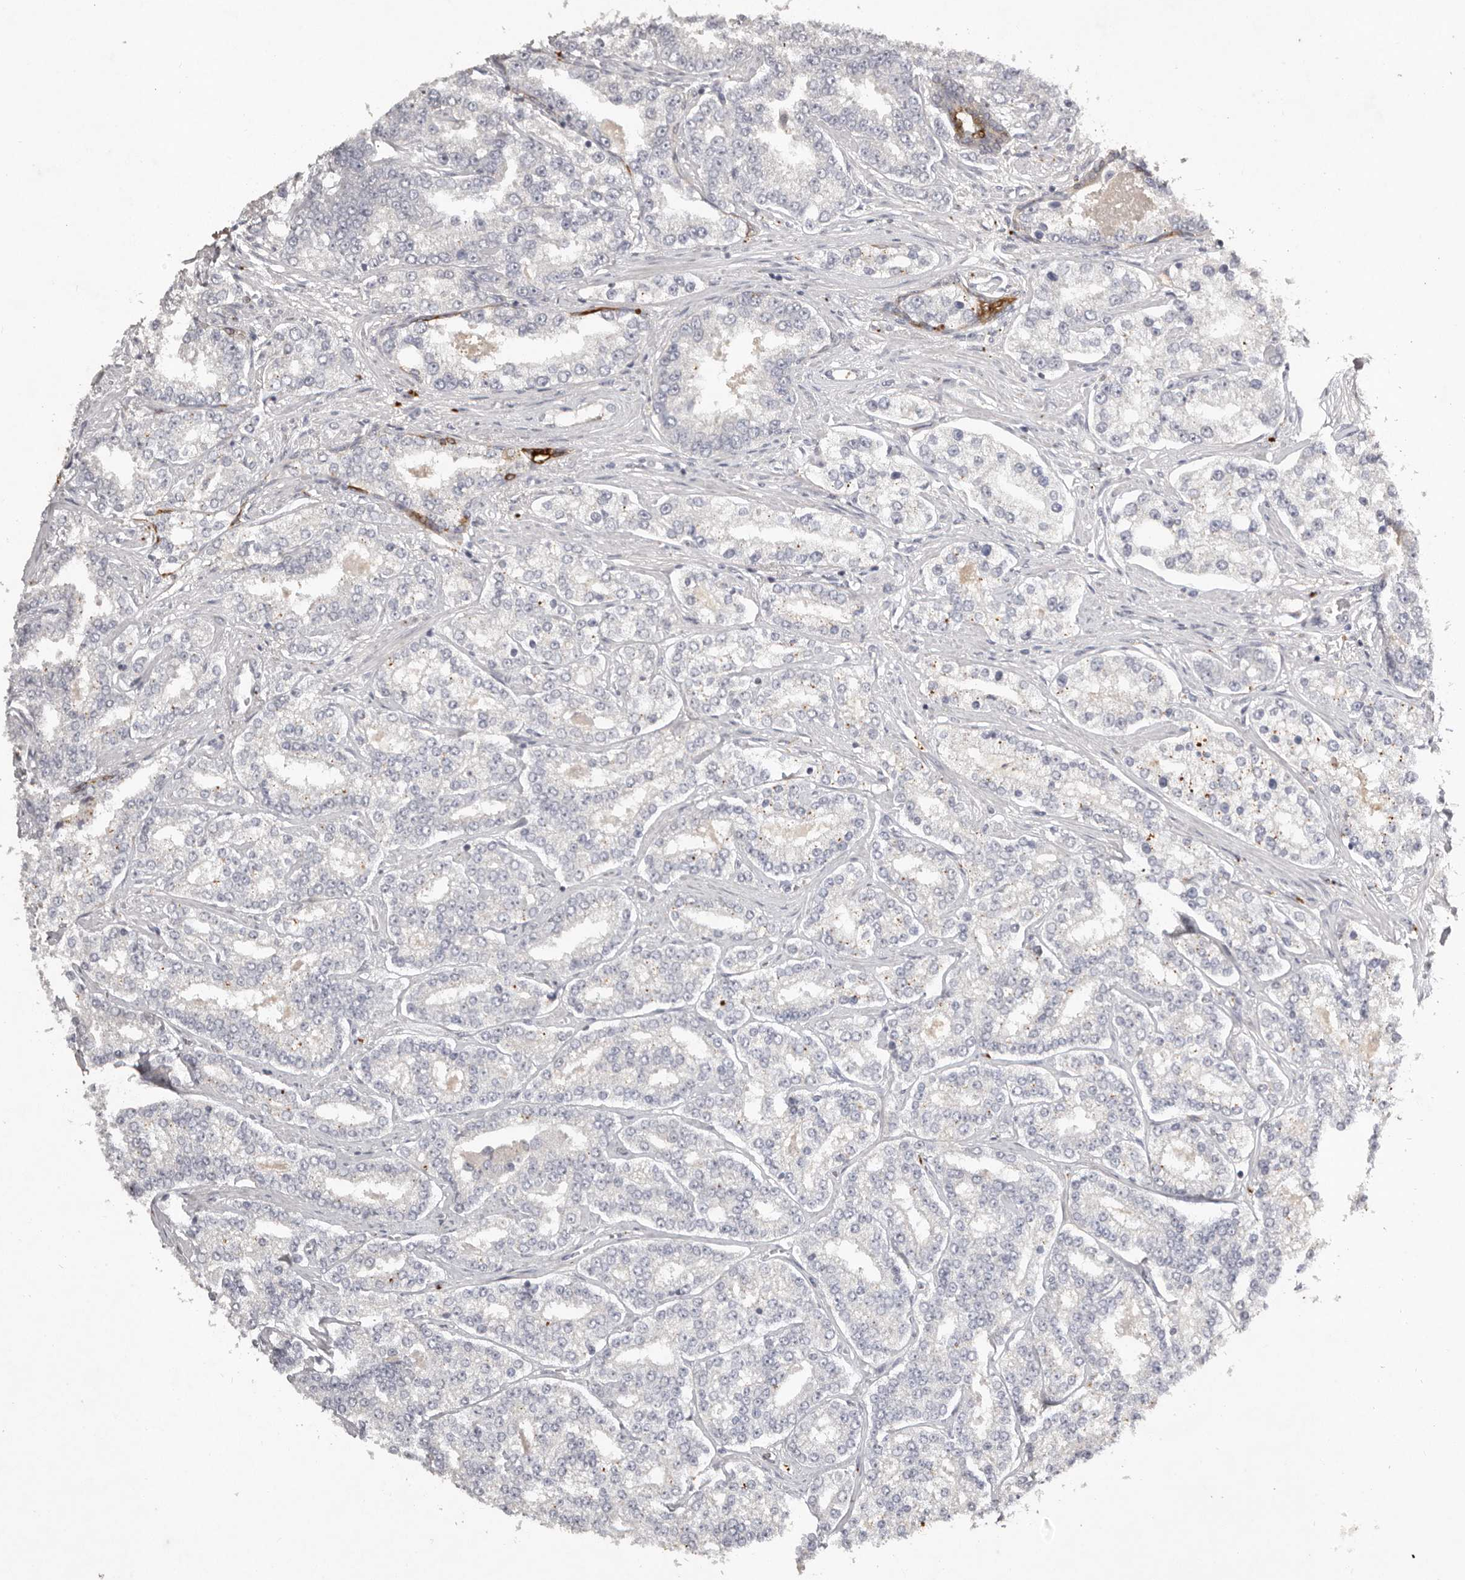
{"staining": {"intensity": "moderate", "quantity": "<25%", "location": "cytoplasmic/membranous"}, "tissue": "prostate cancer", "cell_type": "Tumor cells", "image_type": "cancer", "snomed": [{"axis": "morphology", "description": "Normal tissue, NOS"}, {"axis": "morphology", "description": "Adenocarcinoma, High grade"}, {"axis": "topography", "description": "Prostate"}], "caption": "Immunohistochemical staining of human prostate cancer (adenocarcinoma (high-grade)) demonstrates low levels of moderate cytoplasmic/membranous staining in about <25% of tumor cells. Using DAB (3,3'-diaminobenzidine) (brown) and hematoxylin (blue) stains, captured at high magnification using brightfield microscopy.", "gene": "SCUBE2", "patient": {"sex": "male", "age": 83}}